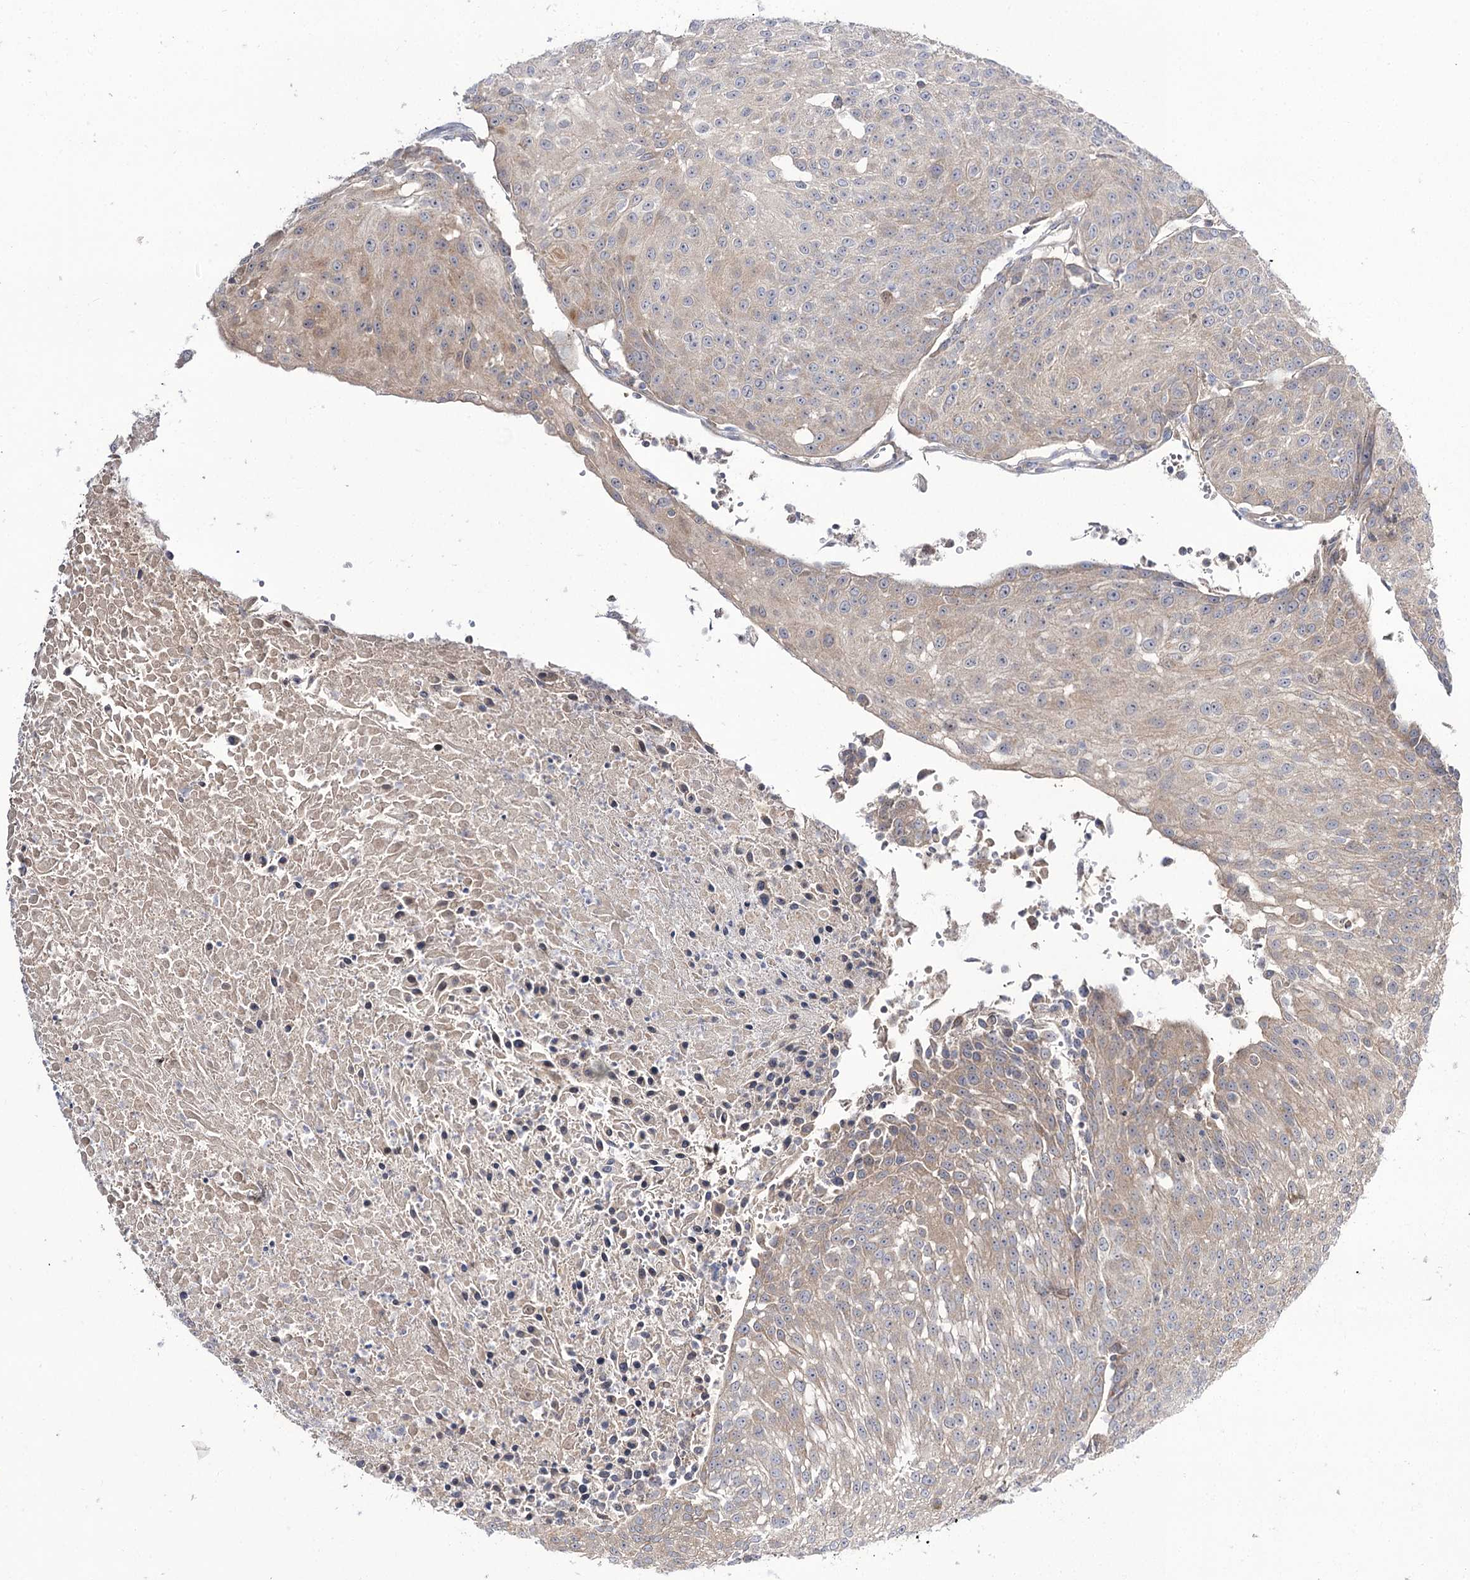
{"staining": {"intensity": "weak", "quantity": "25%-75%", "location": "cytoplasmic/membranous"}, "tissue": "urothelial cancer", "cell_type": "Tumor cells", "image_type": "cancer", "snomed": [{"axis": "morphology", "description": "Urothelial carcinoma, High grade"}, {"axis": "topography", "description": "Urinary bladder"}], "caption": "Protein analysis of high-grade urothelial carcinoma tissue exhibits weak cytoplasmic/membranous staining in approximately 25%-75% of tumor cells.", "gene": "C11orf80", "patient": {"sex": "female", "age": 85}}